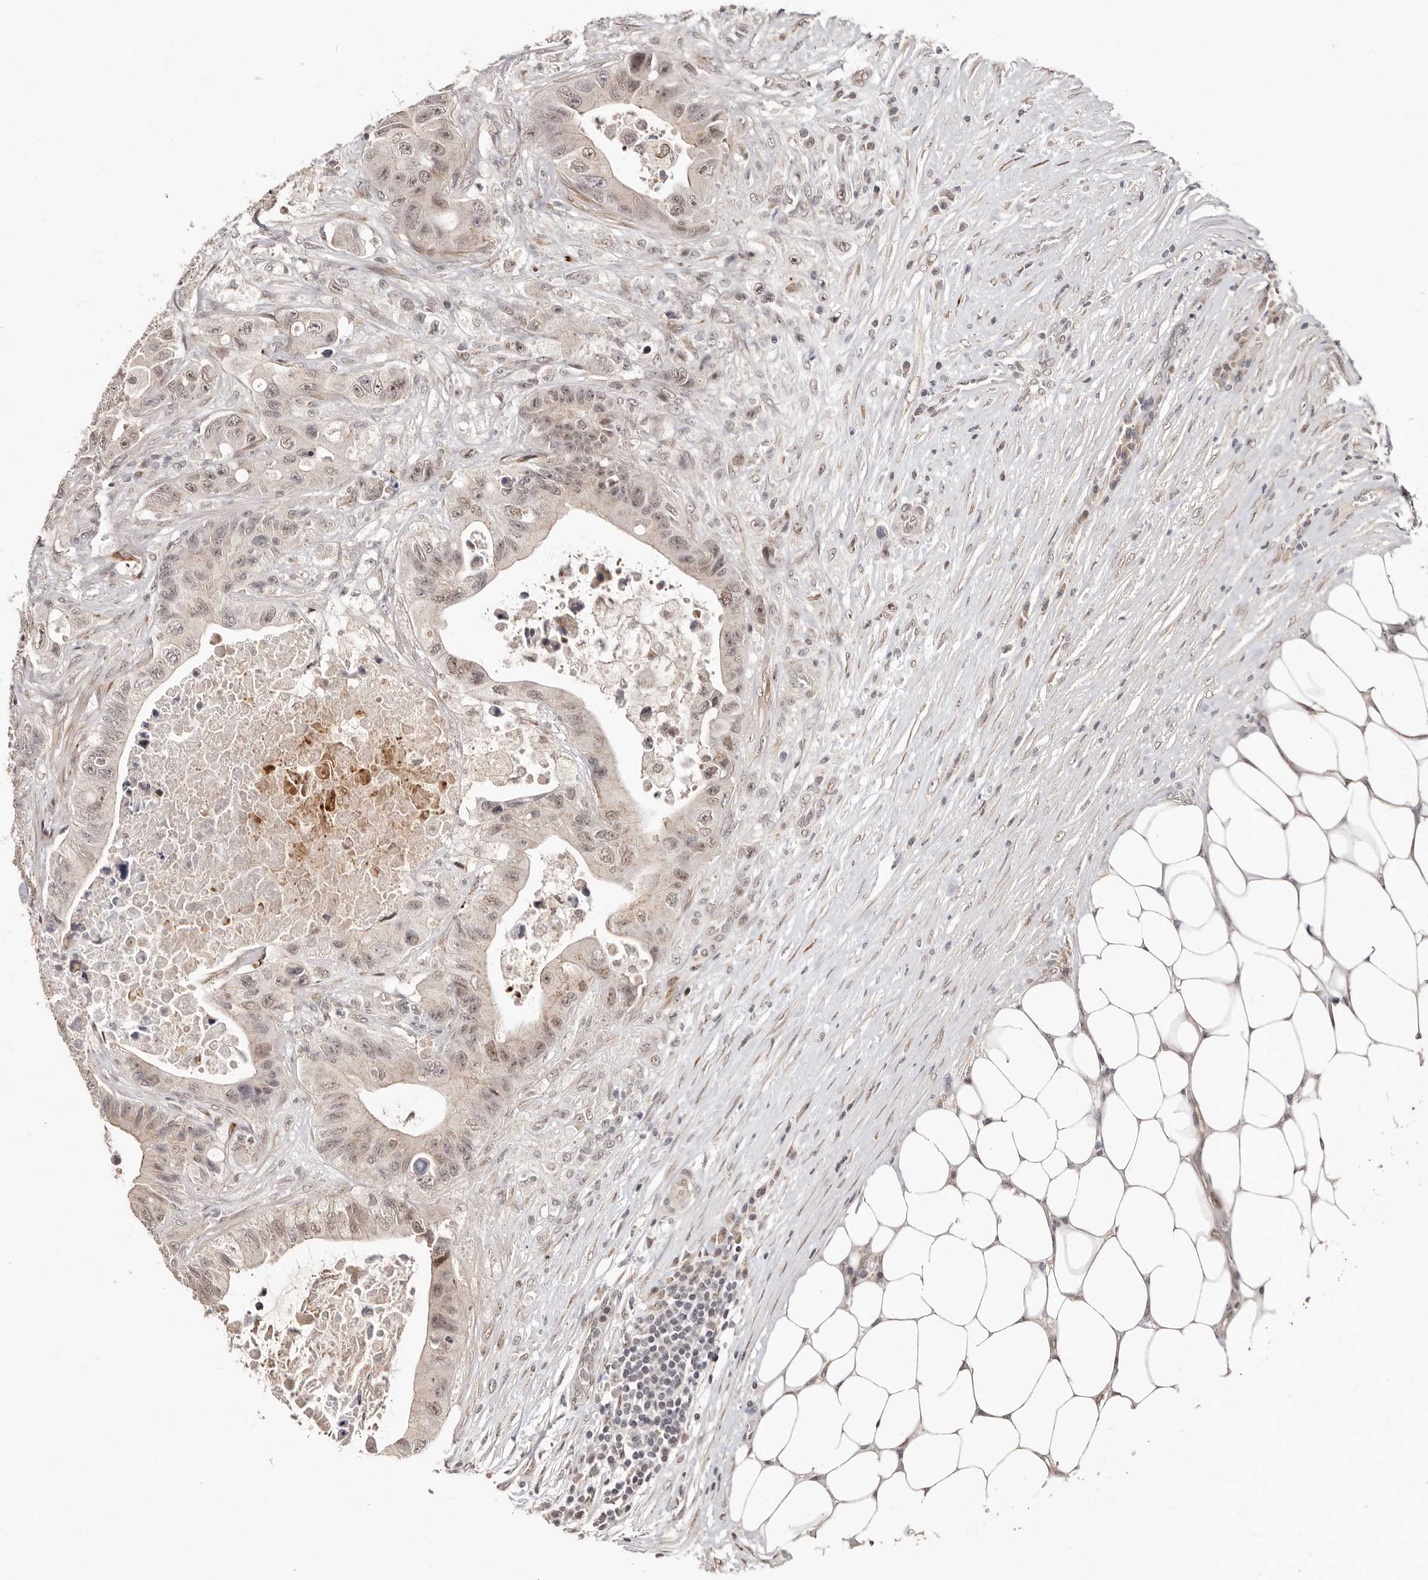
{"staining": {"intensity": "weak", "quantity": ">75%", "location": "nuclear"}, "tissue": "colorectal cancer", "cell_type": "Tumor cells", "image_type": "cancer", "snomed": [{"axis": "morphology", "description": "Adenocarcinoma, NOS"}, {"axis": "topography", "description": "Colon"}], "caption": "There is low levels of weak nuclear staining in tumor cells of adenocarcinoma (colorectal), as demonstrated by immunohistochemical staining (brown color).", "gene": "SRCAP", "patient": {"sex": "female", "age": 46}}